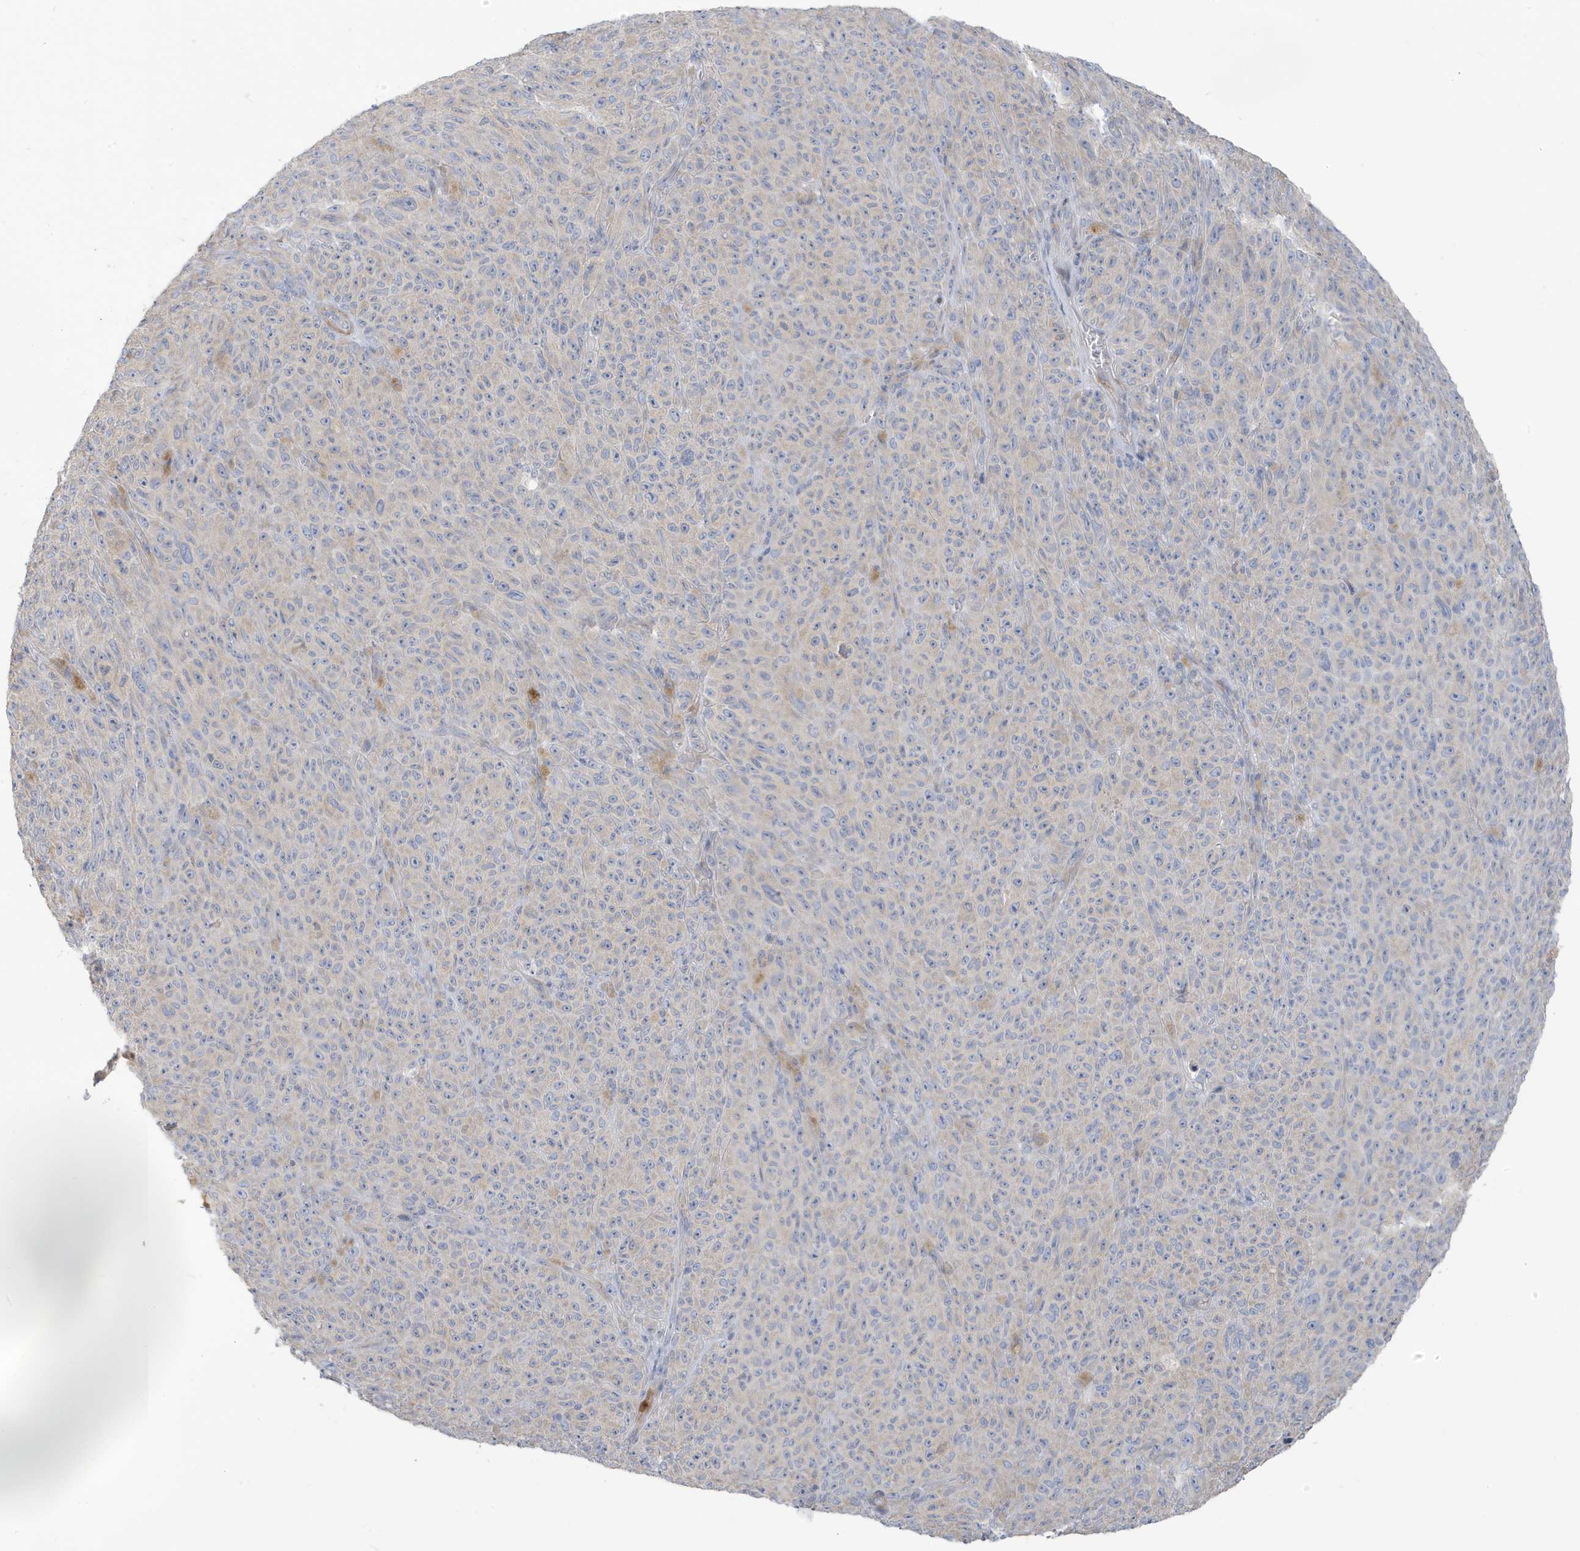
{"staining": {"intensity": "negative", "quantity": "none", "location": "none"}, "tissue": "melanoma", "cell_type": "Tumor cells", "image_type": "cancer", "snomed": [{"axis": "morphology", "description": "Malignant melanoma, NOS"}, {"axis": "topography", "description": "Skin"}], "caption": "Melanoma was stained to show a protein in brown. There is no significant expression in tumor cells. (IHC, brightfield microscopy, high magnification).", "gene": "ATP13A5", "patient": {"sex": "female", "age": 82}}